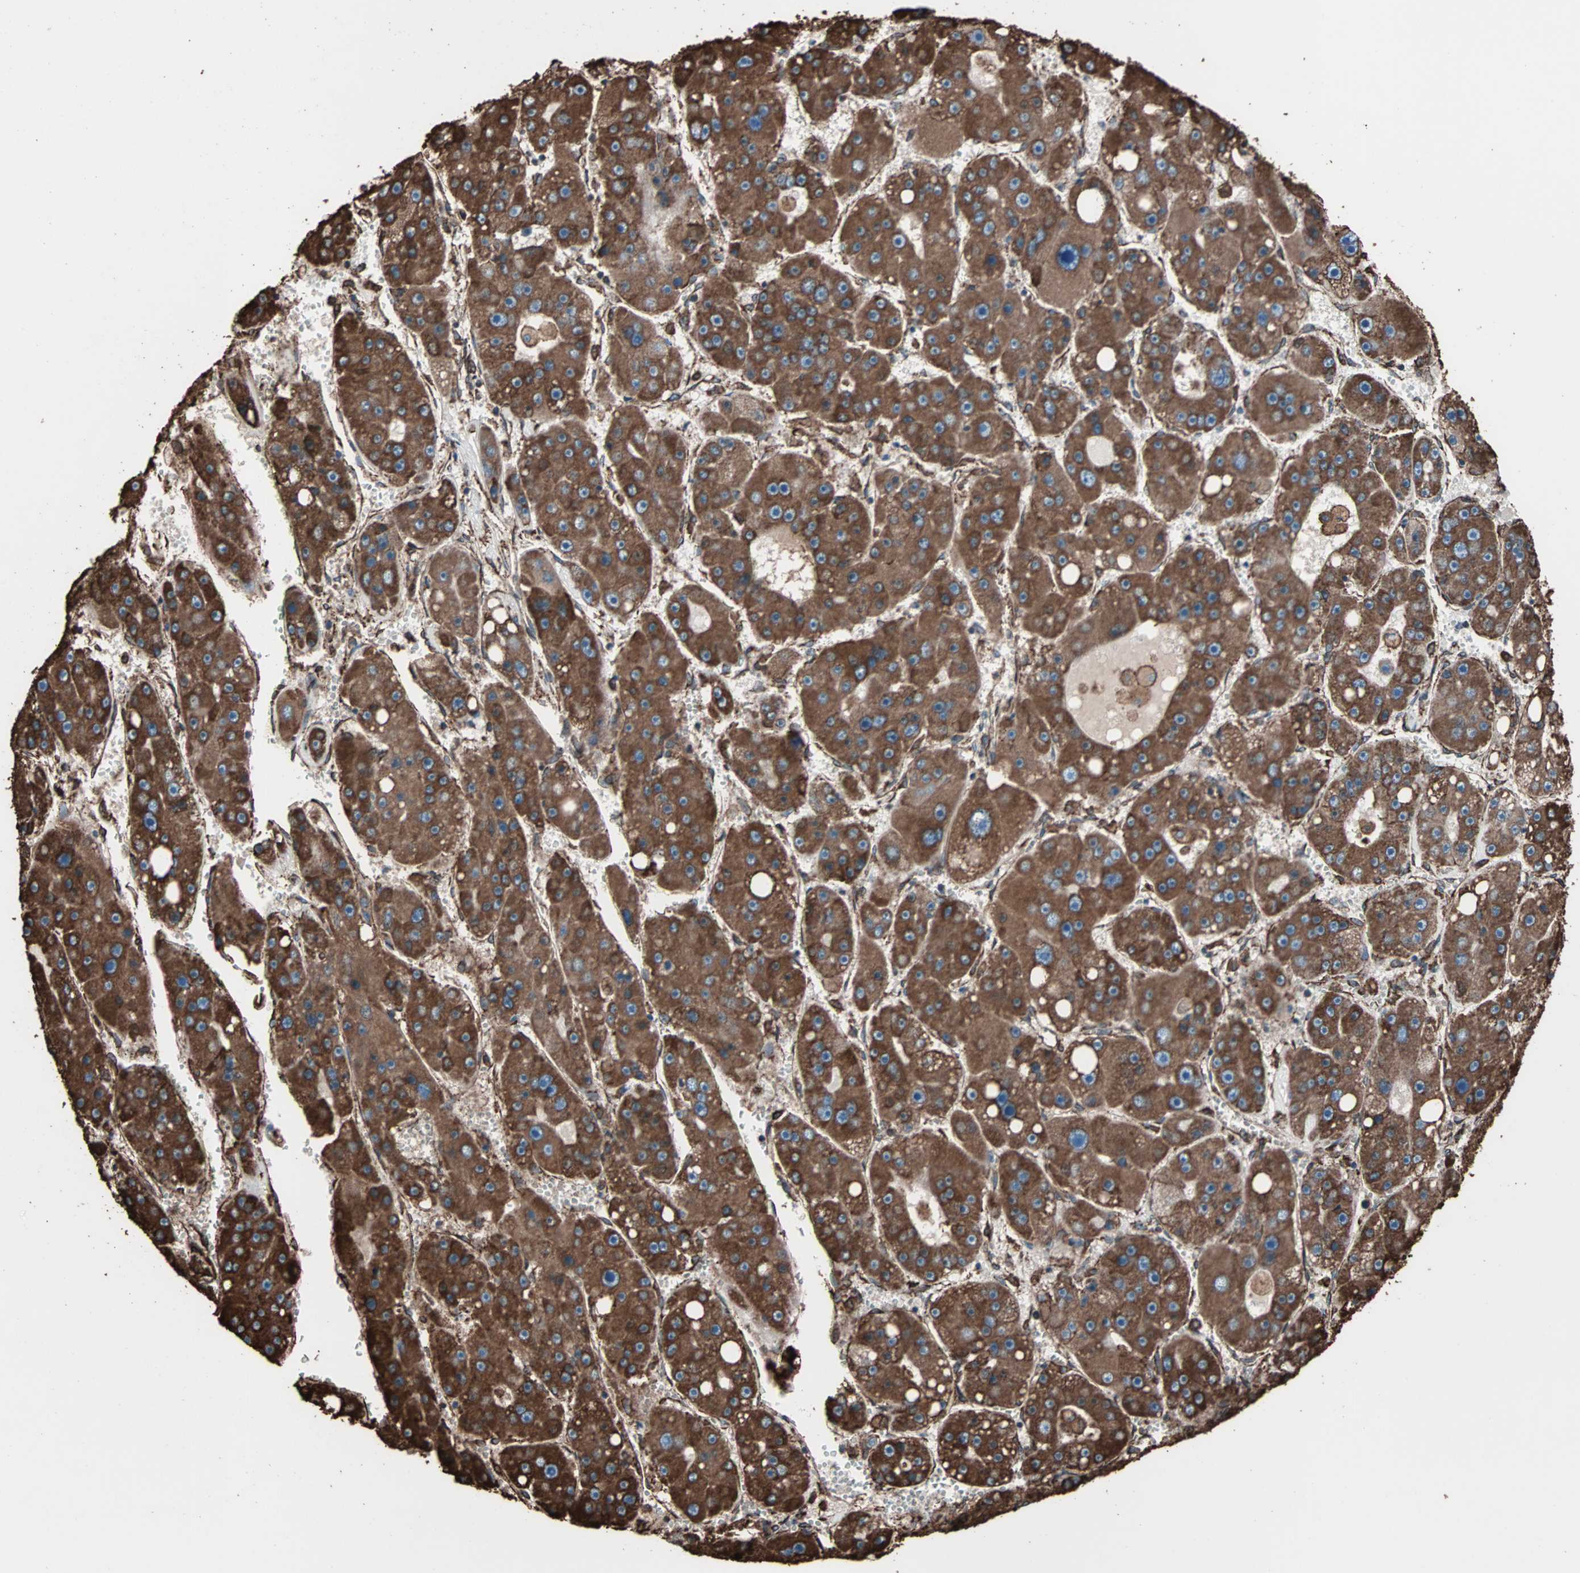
{"staining": {"intensity": "strong", "quantity": ">75%", "location": "cytoplasmic/membranous"}, "tissue": "liver cancer", "cell_type": "Tumor cells", "image_type": "cancer", "snomed": [{"axis": "morphology", "description": "Carcinoma, Hepatocellular, NOS"}, {"axis": "topography", "description": "Liver"}], "caption": "IHC (DAB) staining of liver hepatocellular carcinoma shows strong cytoplasmic/membranous protein staining in about >75% of tumor cells.", "gene": "HSP90B1", "patient": {"sex": "female", "age": 61}}